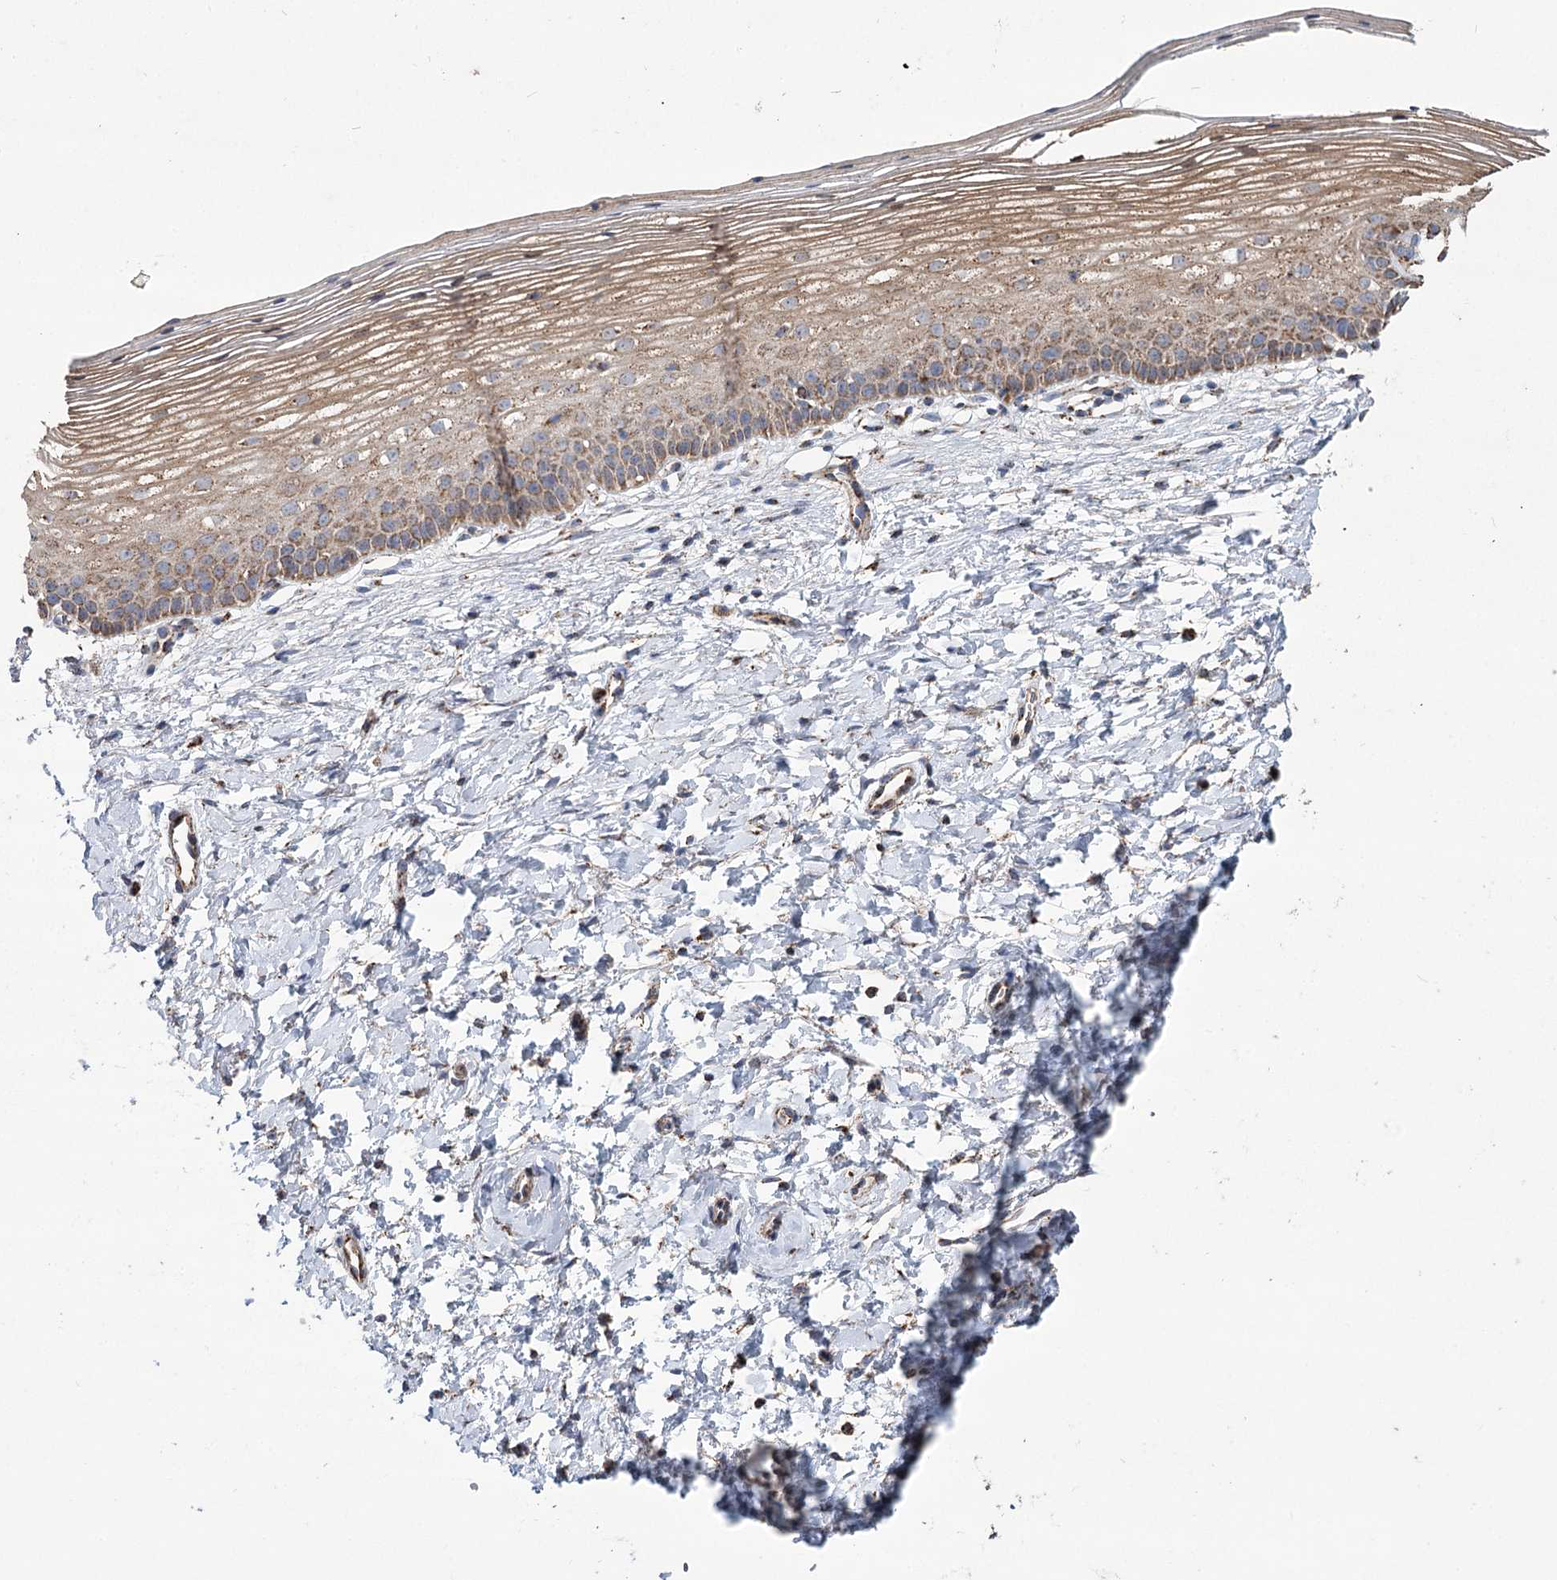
{"staining": {"intensity": "strong", "quantity": "25%-75%", "location": "cytoplasmic/membranous"}, "tissue": "cervix", "cell_type": "Glandular cells", "image_type": "normal", "snomed": [{"axis": "morphology", "description": "Normal tissue, NOS"}, {"axis": "topography", "description": "Cervix"}], "caption": "A photomicrograph showing strong cytoplasmic/membranous positivity in about 25%-75% of glandular cells in normal cervix, as visualized by brown immunohistochemical staining.", "gene": "RANBP3L", "patient": {"sex": "female", "age": 72}}